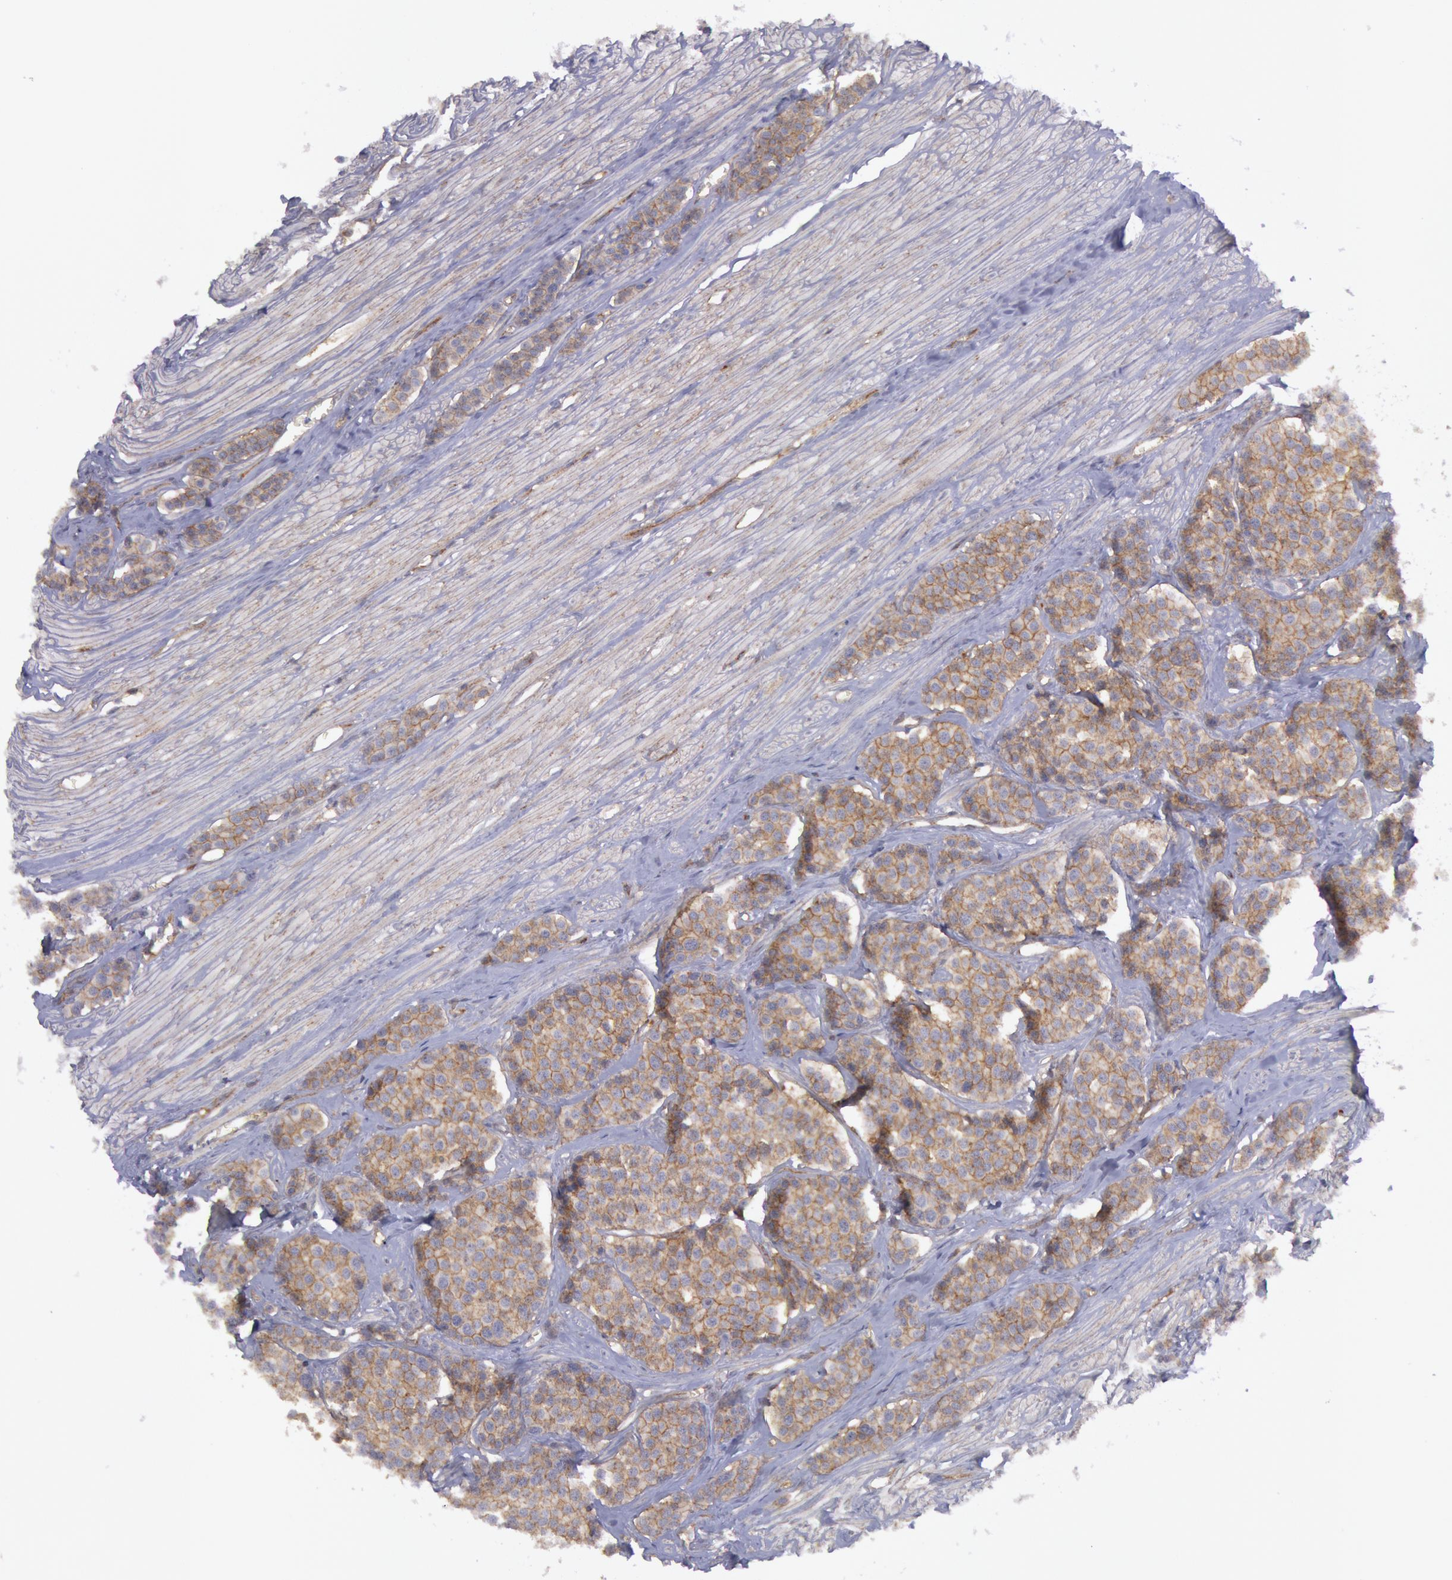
{"staining": {"intensity": "moderate", "quantity": ">75%", "location": "cytoplasmic/membranous"}, "tissue": "carcinoid", "cell_type": "Tumor cells", "image_type": "cancer", "snomed": [{"axis": "morphology", "description": "Carcinoid, malignant, NOS"}, {"axis": "topography", "description": "Small intestine"}], "caption": "Carcinoid stained with a brown dye exhibits moderate cytoplasmic/membranous positive expression in approximately >75% of tumor cells.", "gene": "STX4", "patient": {"sex": "male", "age": 60}}